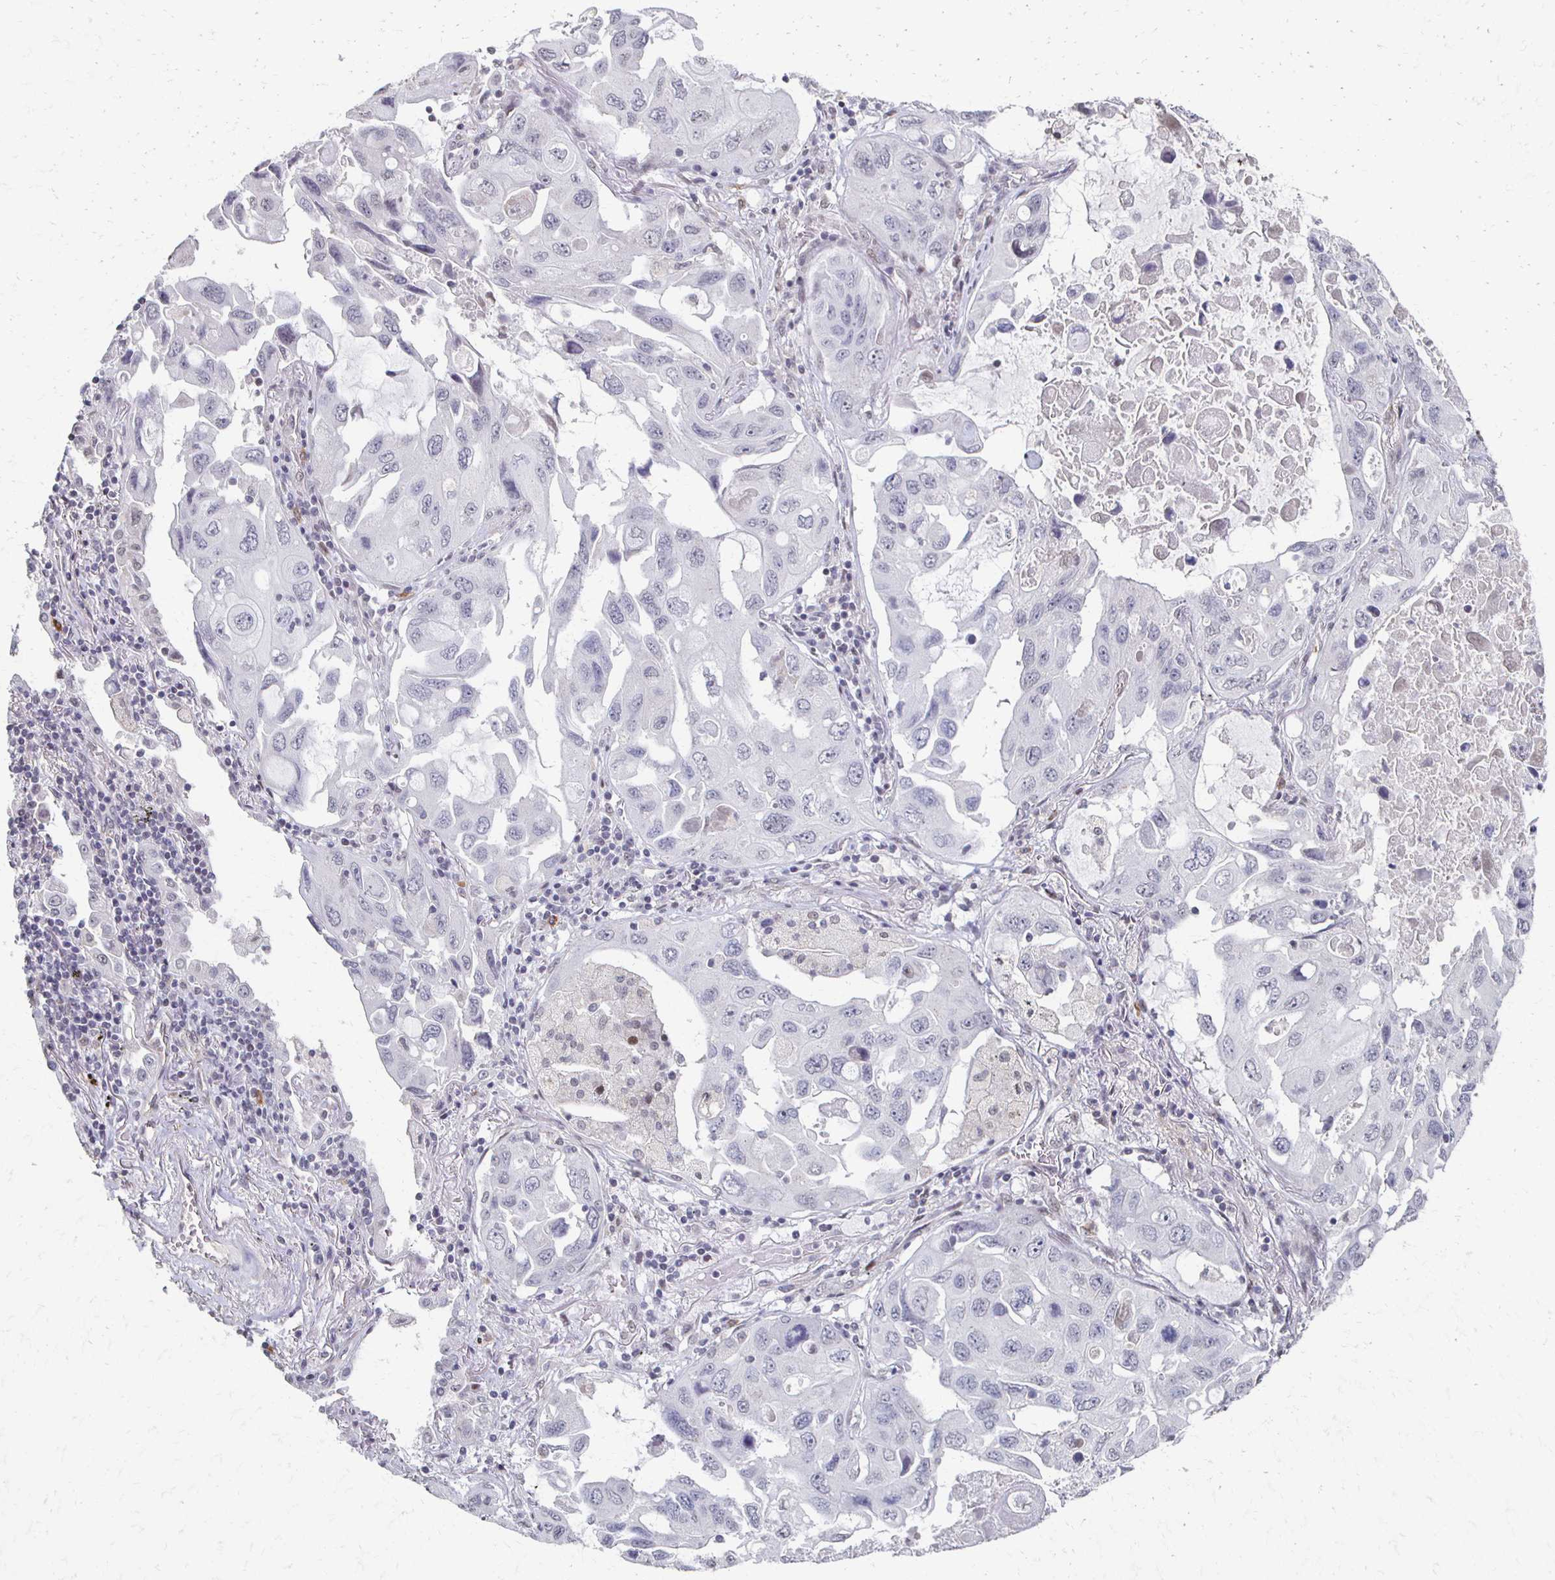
{"staining": {"intensity": "negative", "quantity": "none", "location": "none"}, "tissue": "lung cancer", "cell_type": "Tumor cells", "image_type": "cancer", "snomed": [{"axis": "morphology", "description": "Squamous cell carcinoma, NOS"}, {"axis": "topography", "description": "Lung"}], "caption": "Micrograph shows no protein staining in tumor cells of lung squamous cell carcinoma tissue.", "gene": "DAB1", "patient": {"sex": "female", "age": 73}}